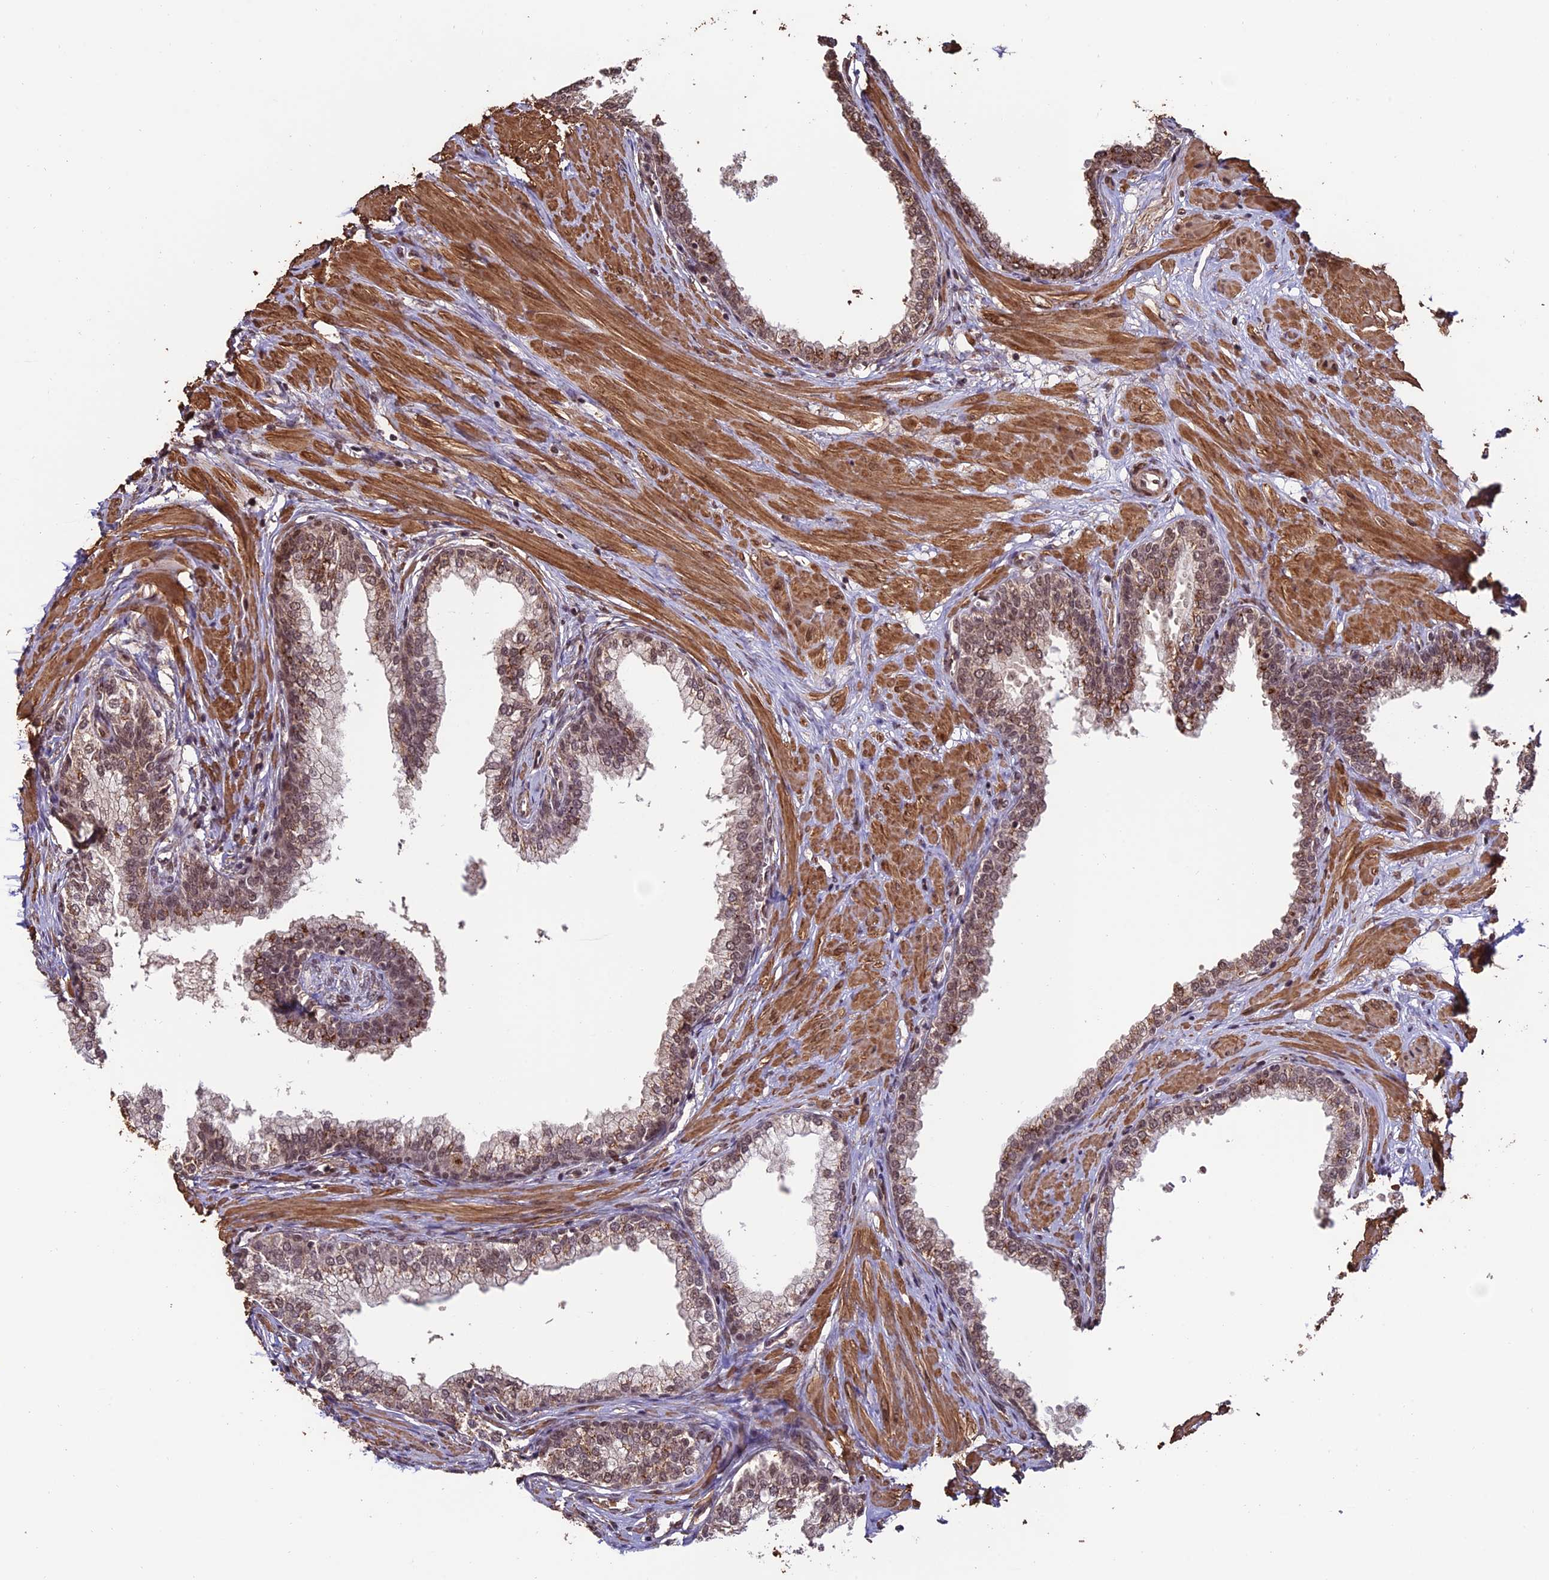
{"staining": {"intensity": "moderate", "quantity": ">75%", "location": "cytoplasmic/membranous,nuclear"}, "tissue": "prostate", "cell_type": "Glandular cells", "image_type": "normal", "snomed": [{"axis": "morphology", "description": "Normal tissue, NOS"}, {"axis": "morphology", "description": "Urothelial carcinoma, Low grade"}, {"axis": "topography", "description": "Urinary bladder"}, {"axis": "topography", "description": "Prostate"}], "caption": "Immunohistochemistry (IHC) (DAB (3,3'-diaminobenzidine)) staining of normal human prostate shows moderate cytoplasmic/membranous,nuclear protein expression in approximately >75% of glandular cells.", "gene": "CABIN1", "patient": {"sex": "male", "age": 60}}